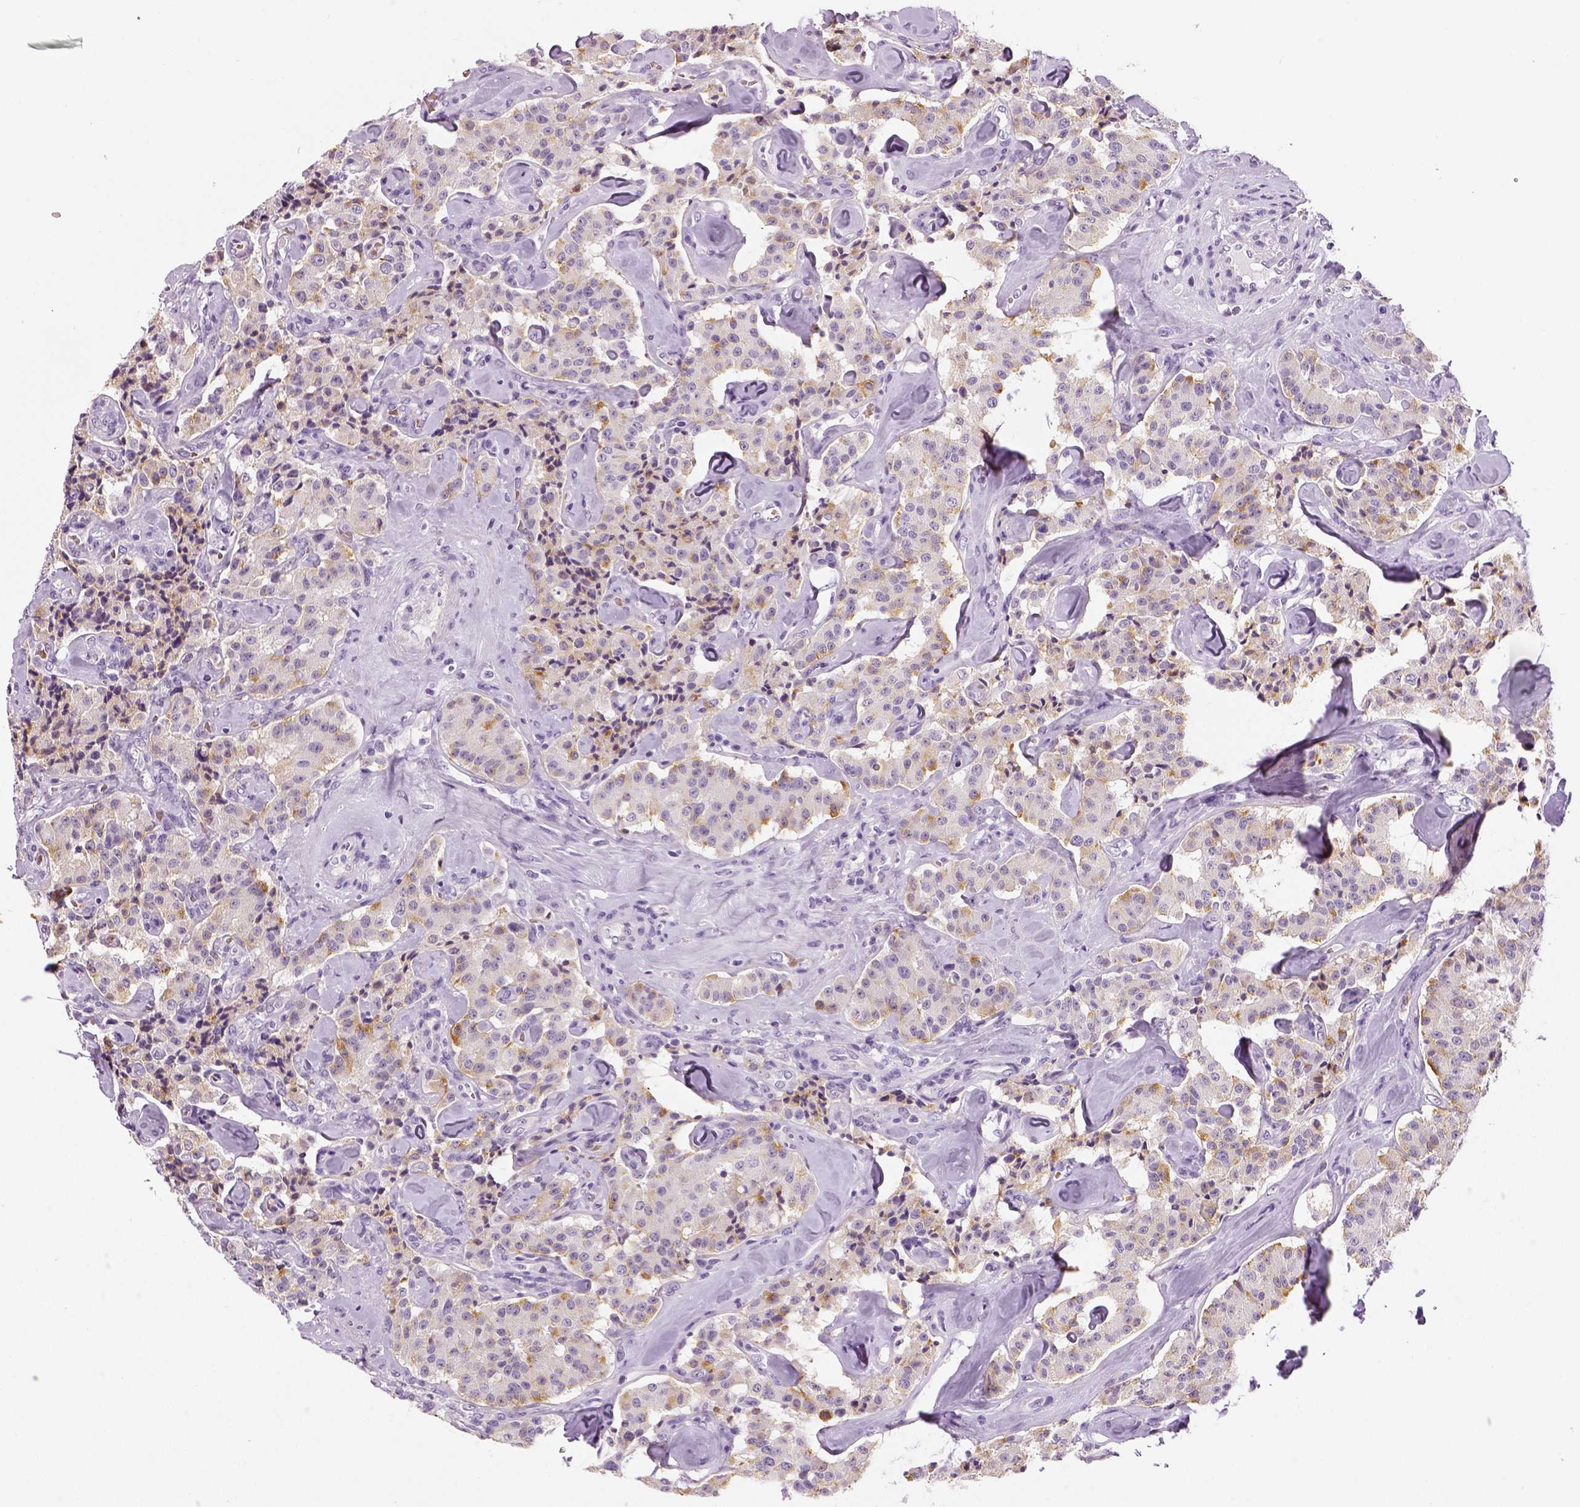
{"staining": {"intensity": "moderate", "quantity": "25%-75%", "location": "cytoplasmic/membranous"}, "tissue": "carcinoid", "cell_type": "Tumor cells", "image_type": "cancer", "snomed": [{"axis": "morphology", "description": "Carcinoid, malignant, NOS"}, {"axis": "topography", "description": "Pancreas"}], "caption": "Tumor cells show medium levels of moderate cytoplasmic/membranous expression in approximately 25%-75% of cells in carcinoid.", "gene": "TSPAN7", "patient": {"sex": "male", "age": 41}}